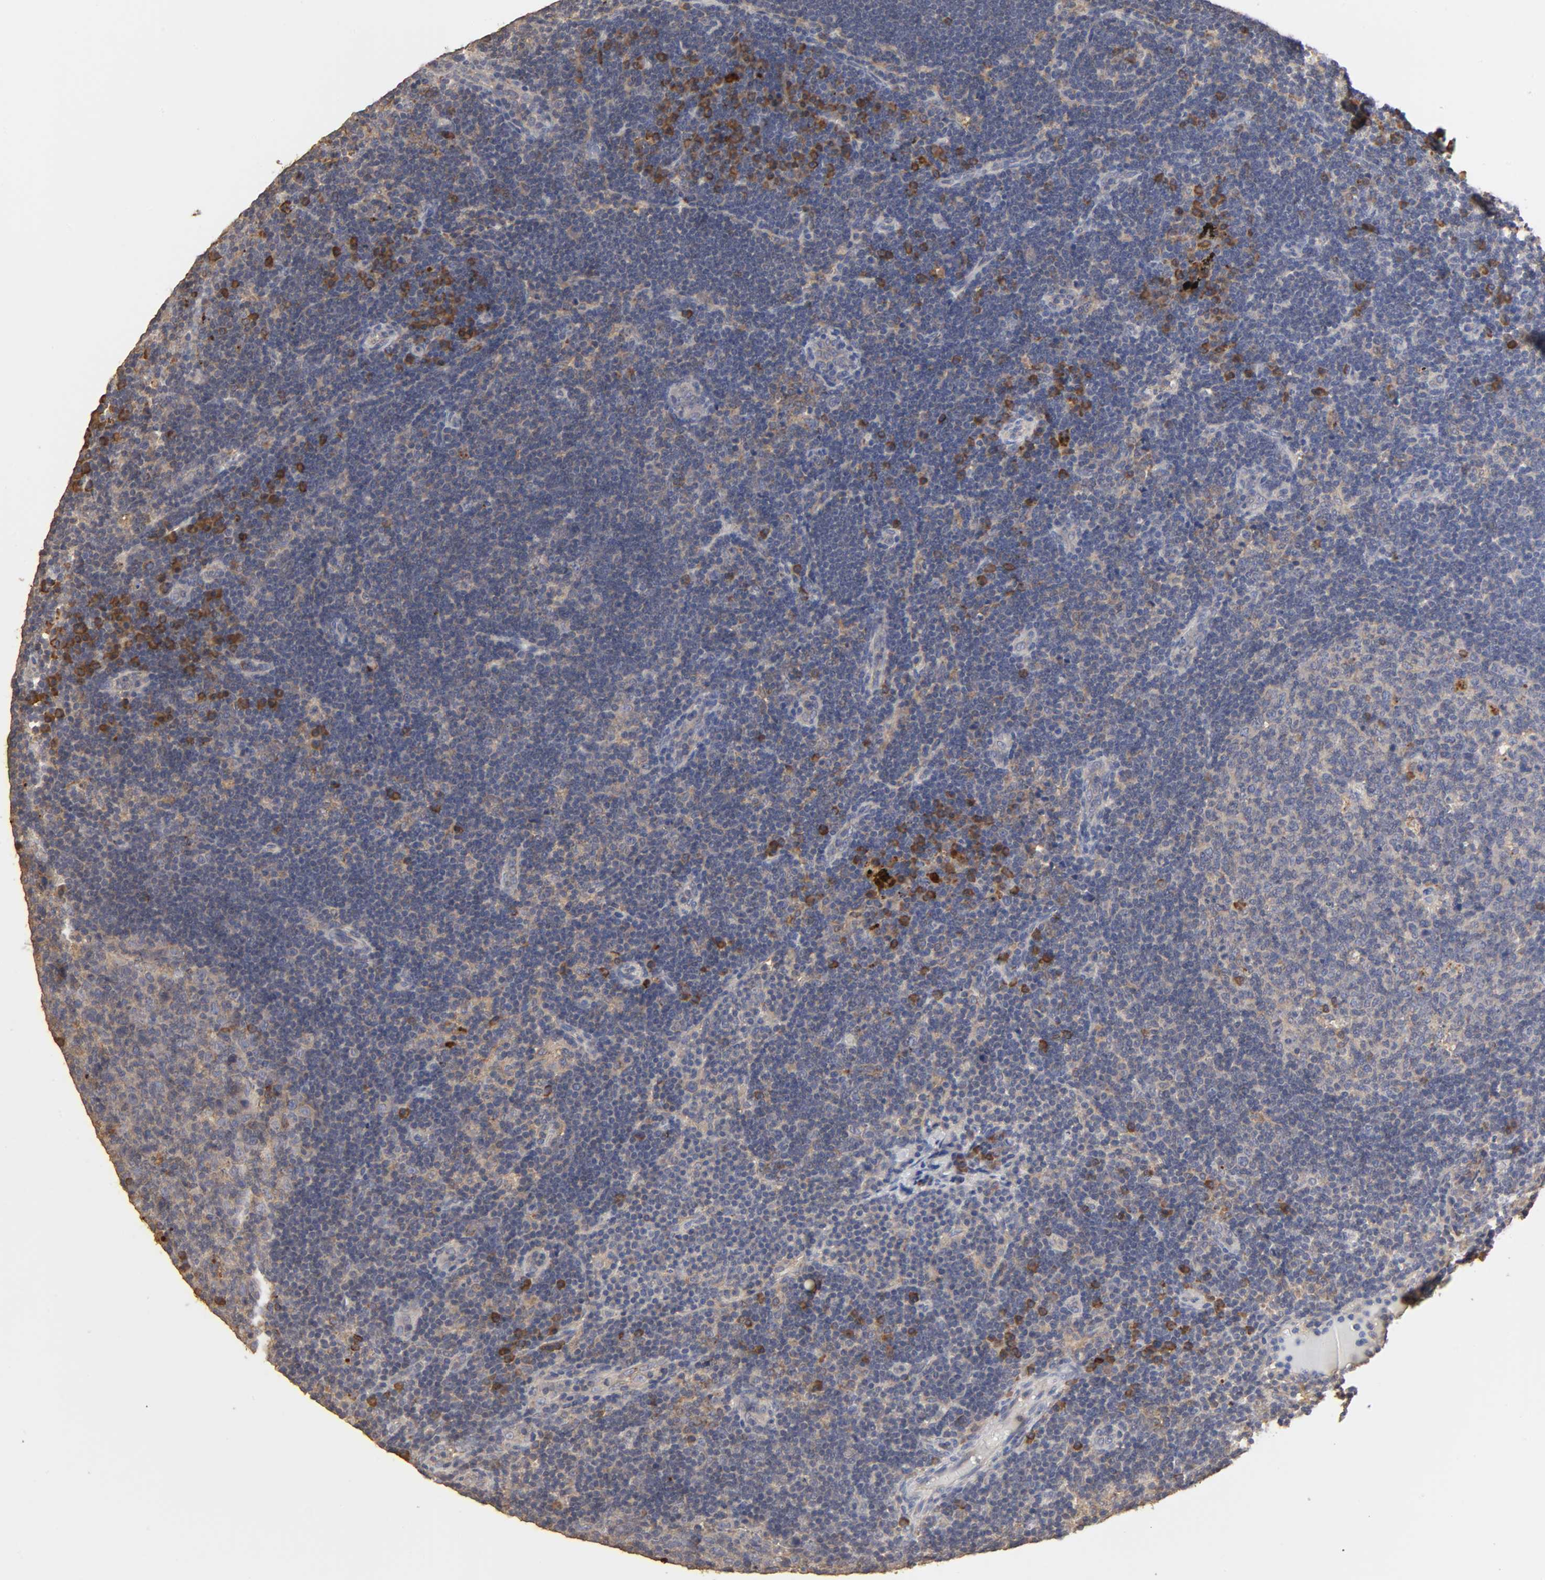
{"staining": {"intensity": "weak", "quantity": ">75%", "location": "cytoplasmic/membranous"}, "tissue": "lymph node", "cell_type": "Germinal center cells", "image_type": "normal", "snomed": [{"axis": "morphology", "description": "Normal tissue, NOS"}, {"axis": "morphology", "description": "Squamous cell carcinoma, metastatic, NOS"}, {"axis": "topography", "description": "Lymph node"}], "caption": "Immunohistochemical staining of benign lymph node exhibits low levels of weak cytoplasmic/membranous positivity in about >75% of germinal center cells.", "gene": "EIF4G2", "patient": {"sex": "female", "age": 53}}